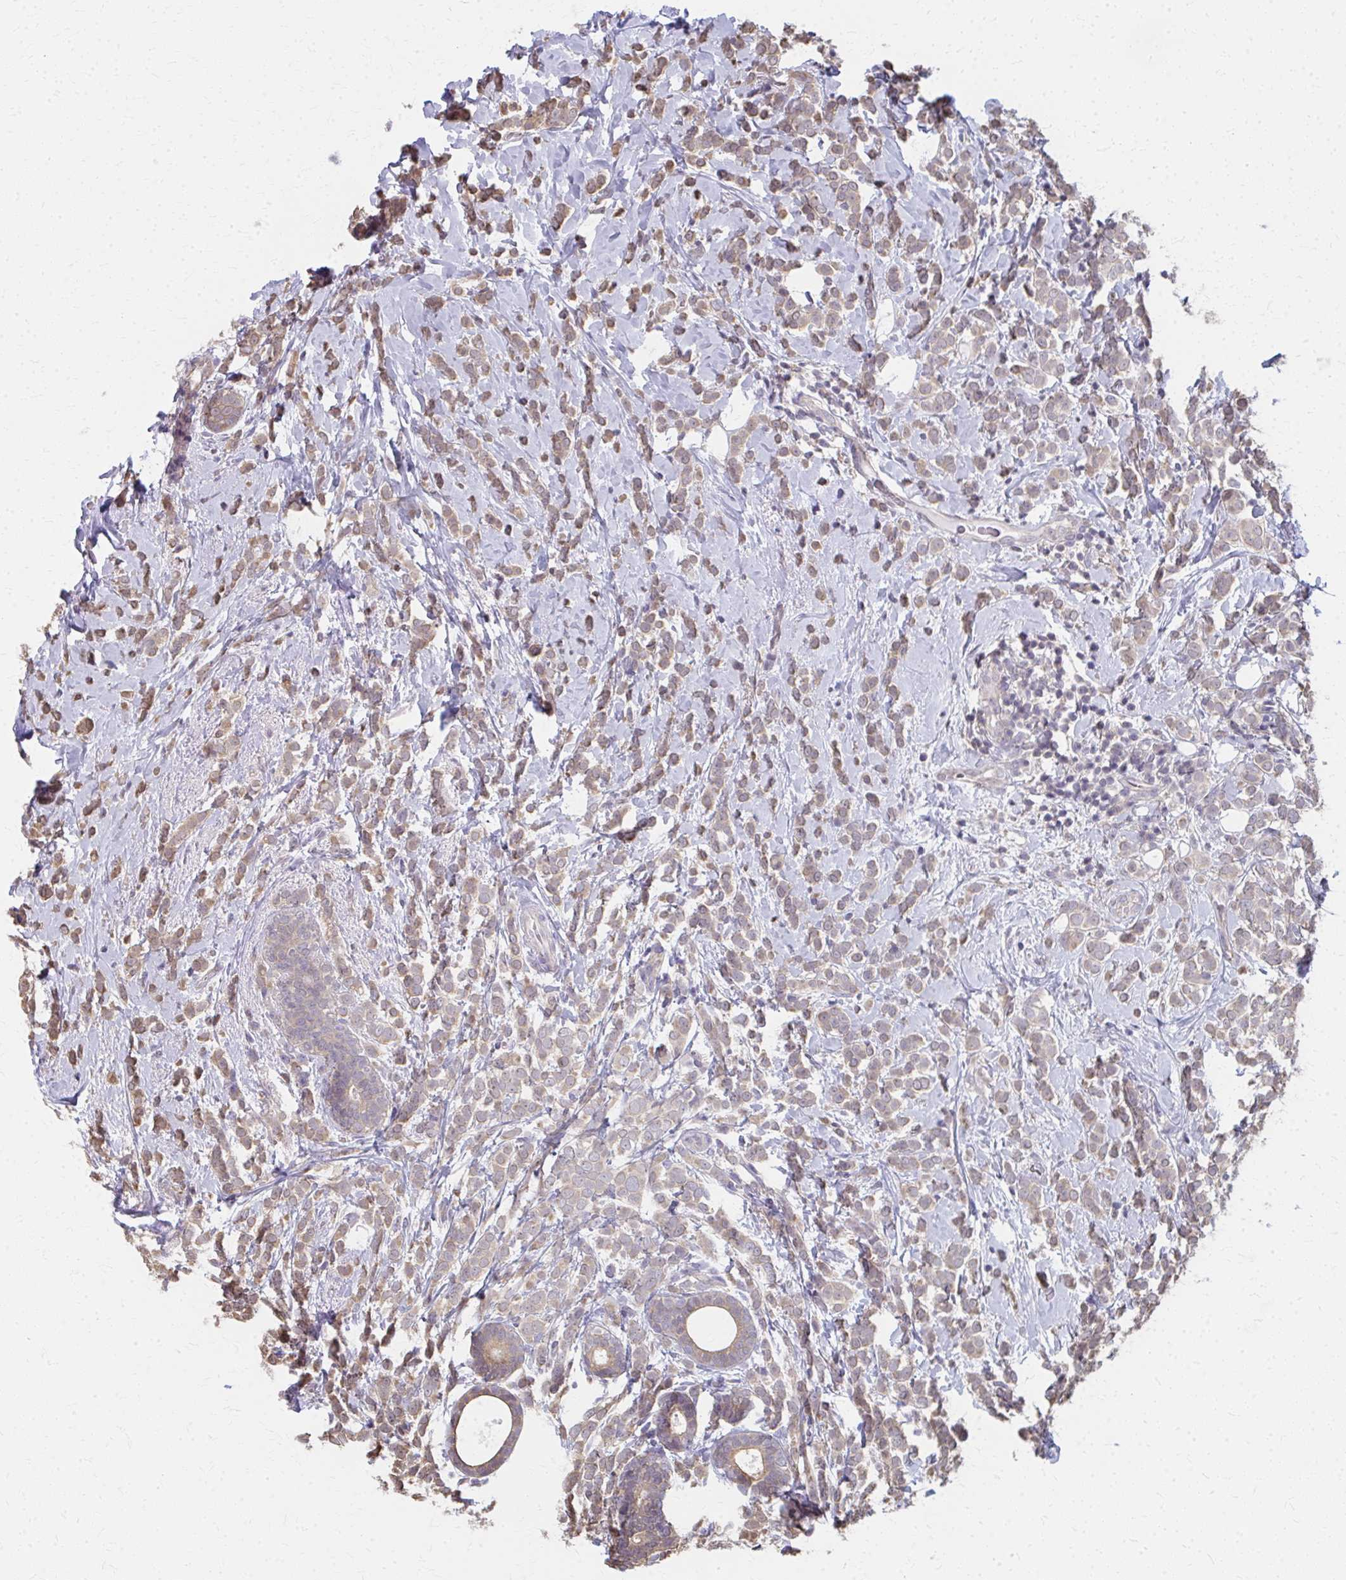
{"staining": {"intensity": "weak", "quantity": ">75%", "location": "cytoplasmic/membranous"}, "tissue": "breast cancer", "cell_type": "Tumor cells", "image_type": "cancer", "snomed": [{"axis": "morphology", "description": "Lobular carcinoma"}, {"axis": "topography", "description": "Breast"}], "caption": "The immunohistochemical stain highlights weak cytoplasmic/membranous staining in tumor cells of lobular carcinoma (breast) tissue.", "gene": "RABGAP1L", "patient": {"sex": "female", "age": 49}}